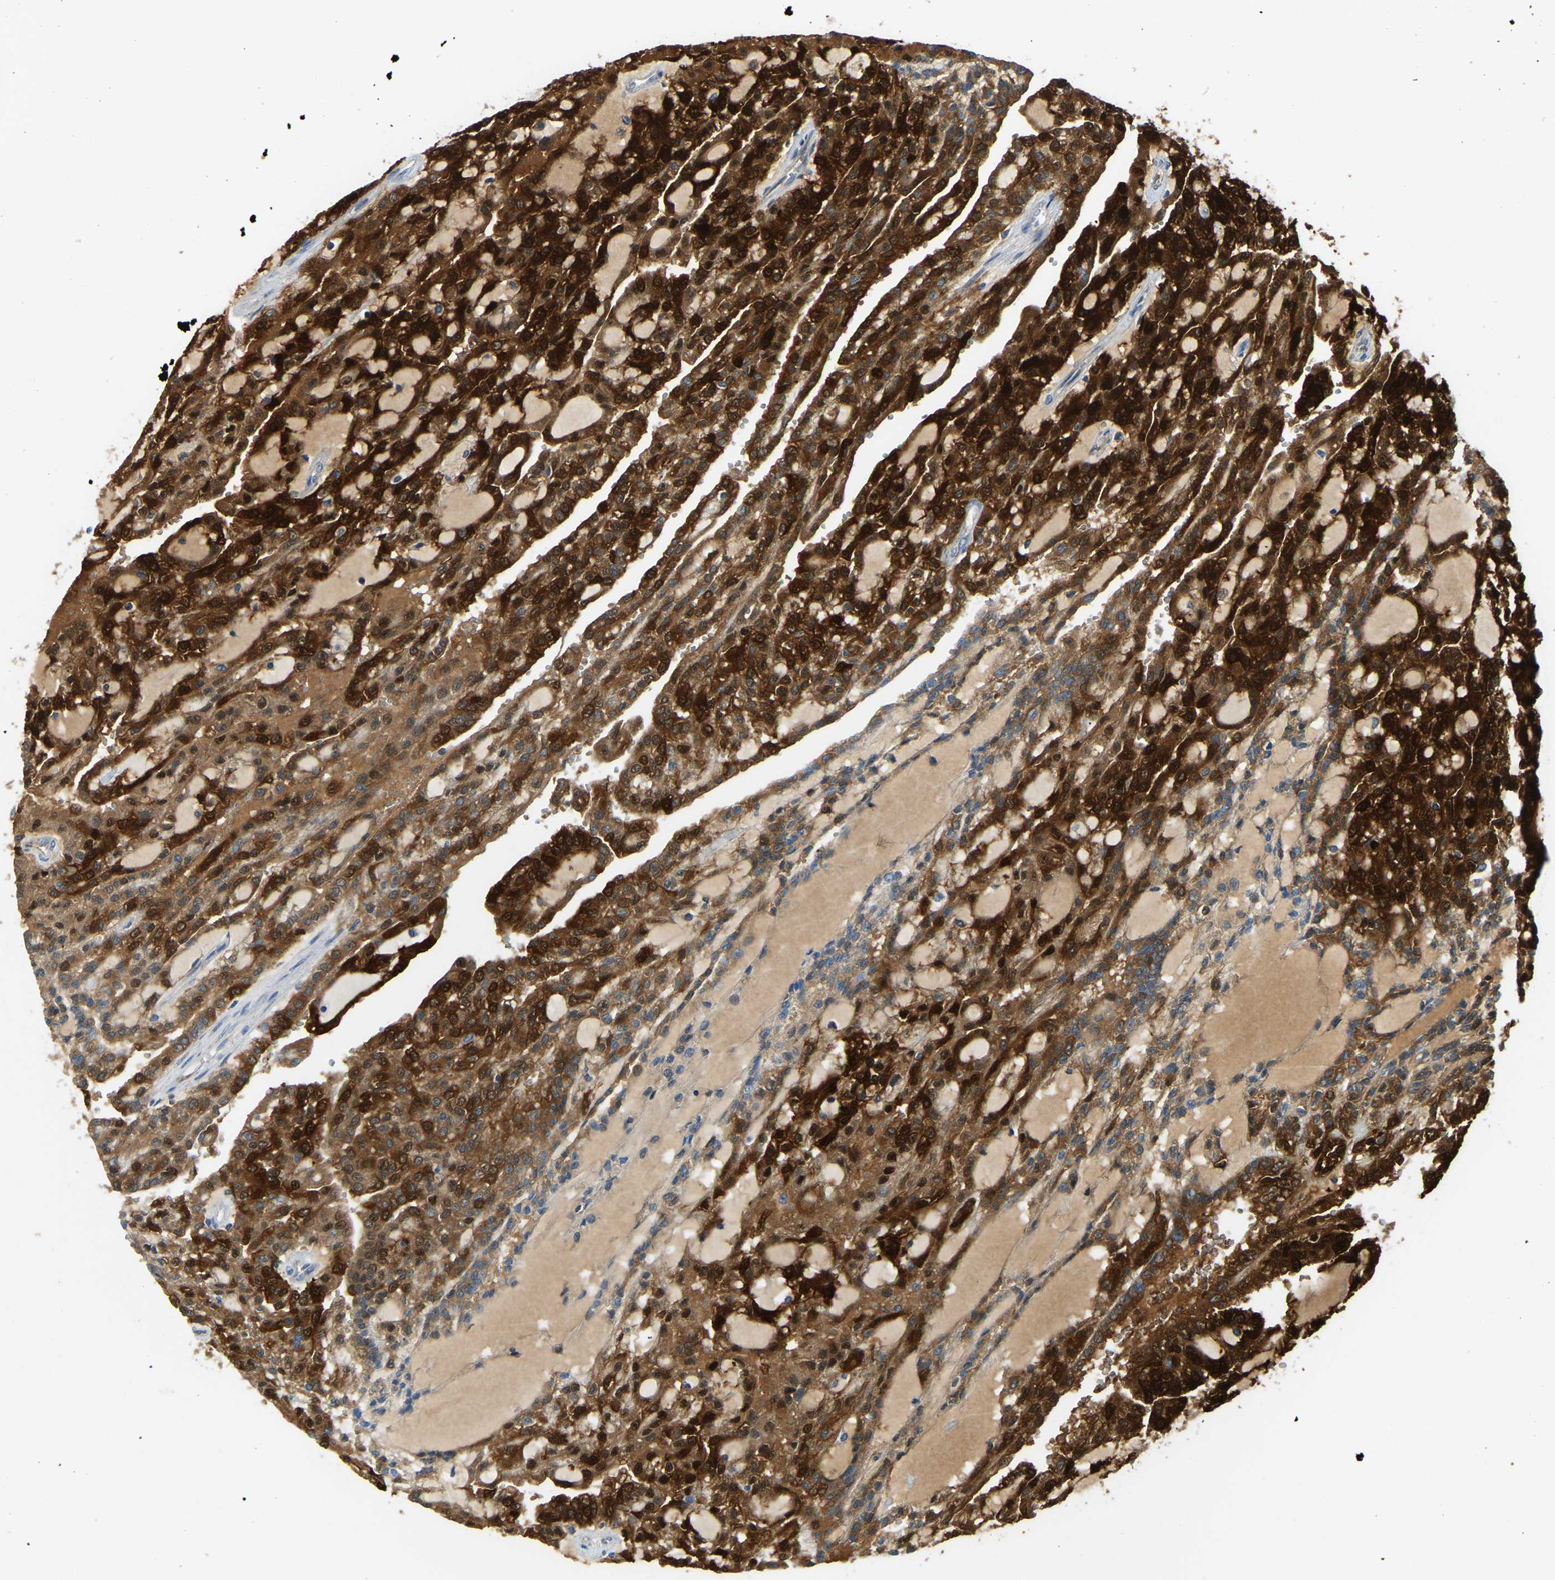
{"staining": {"intensity": "strong", "quantity": ">75%", "location": "cytoplasmic/membranous,nuclear"}, "tissue": "renal cancer", "cell_type": "Tumor cells", "image_type": "cancer", "snomed": [{"axis": "morphology", "description": "Adenocarcinoma, NOS"}, {"axis": "topography", "description": "Kidney"}], "caption": "A histopathology image of renal cancer (adenocarcinoma) stained for a protein reveals strong cytoplasmic/membranous and nuclear brown staining in tumor cells.", "gene": "GDA", "patient": {"sex": "male", "age": 63}}